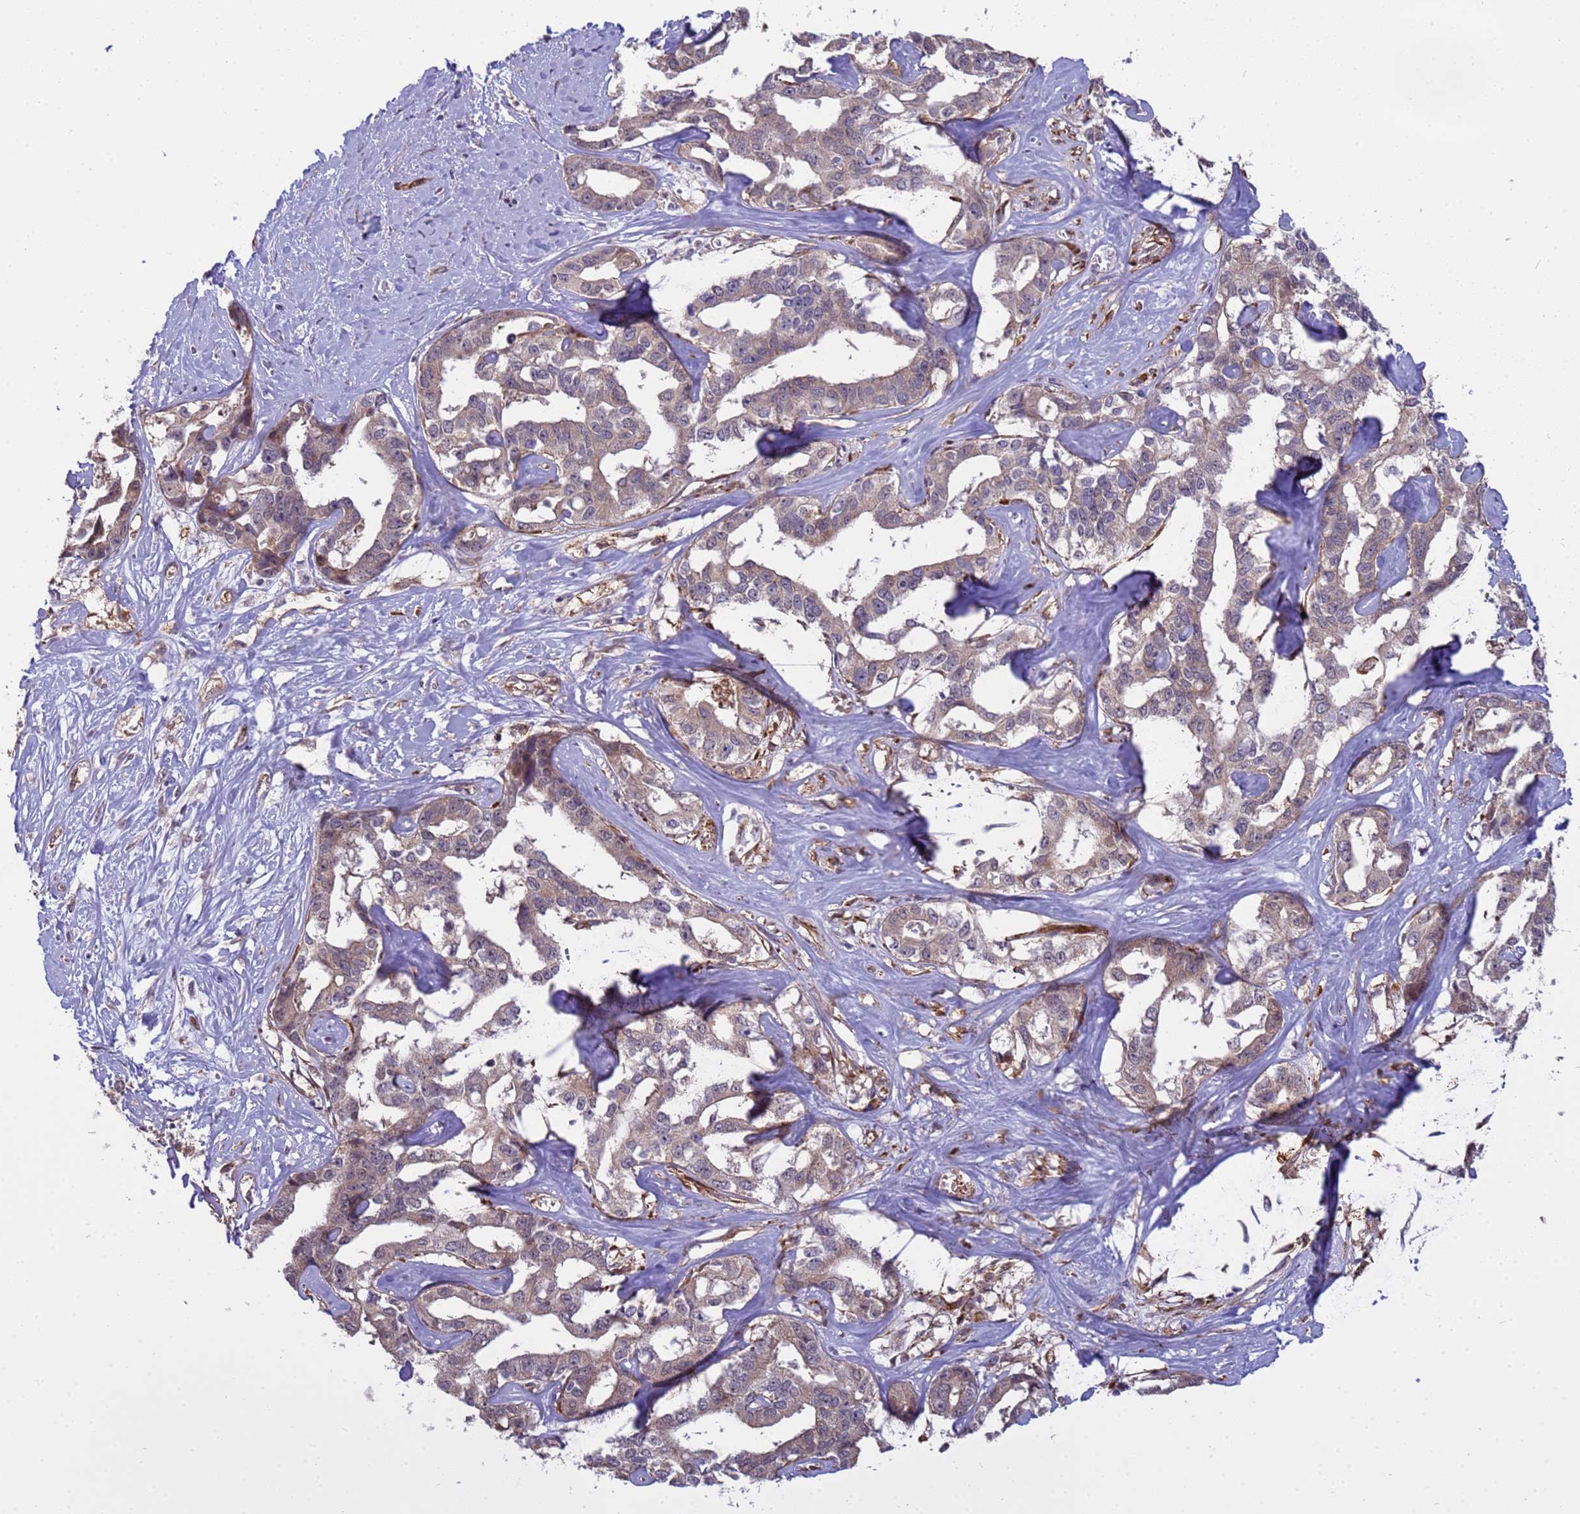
{"staining": {"intensity": "weak", "quantity": "<25%", "location": "cytoplasmic/membranous"}, "tissue": "liver cancer", "cell_type": "Tumor cells", "image_type": "cancer", "snomed": [{"axis": "morphology", "description": "Cholangiocarcinoma"}, {"axis": "topography", "description": "Liver"}], "caption": "Tumor cells show no significant expression in cholangiocarcinoma (liver).", "gene": "ITGB4", "patient": {"sex": "male", "age": 59}}